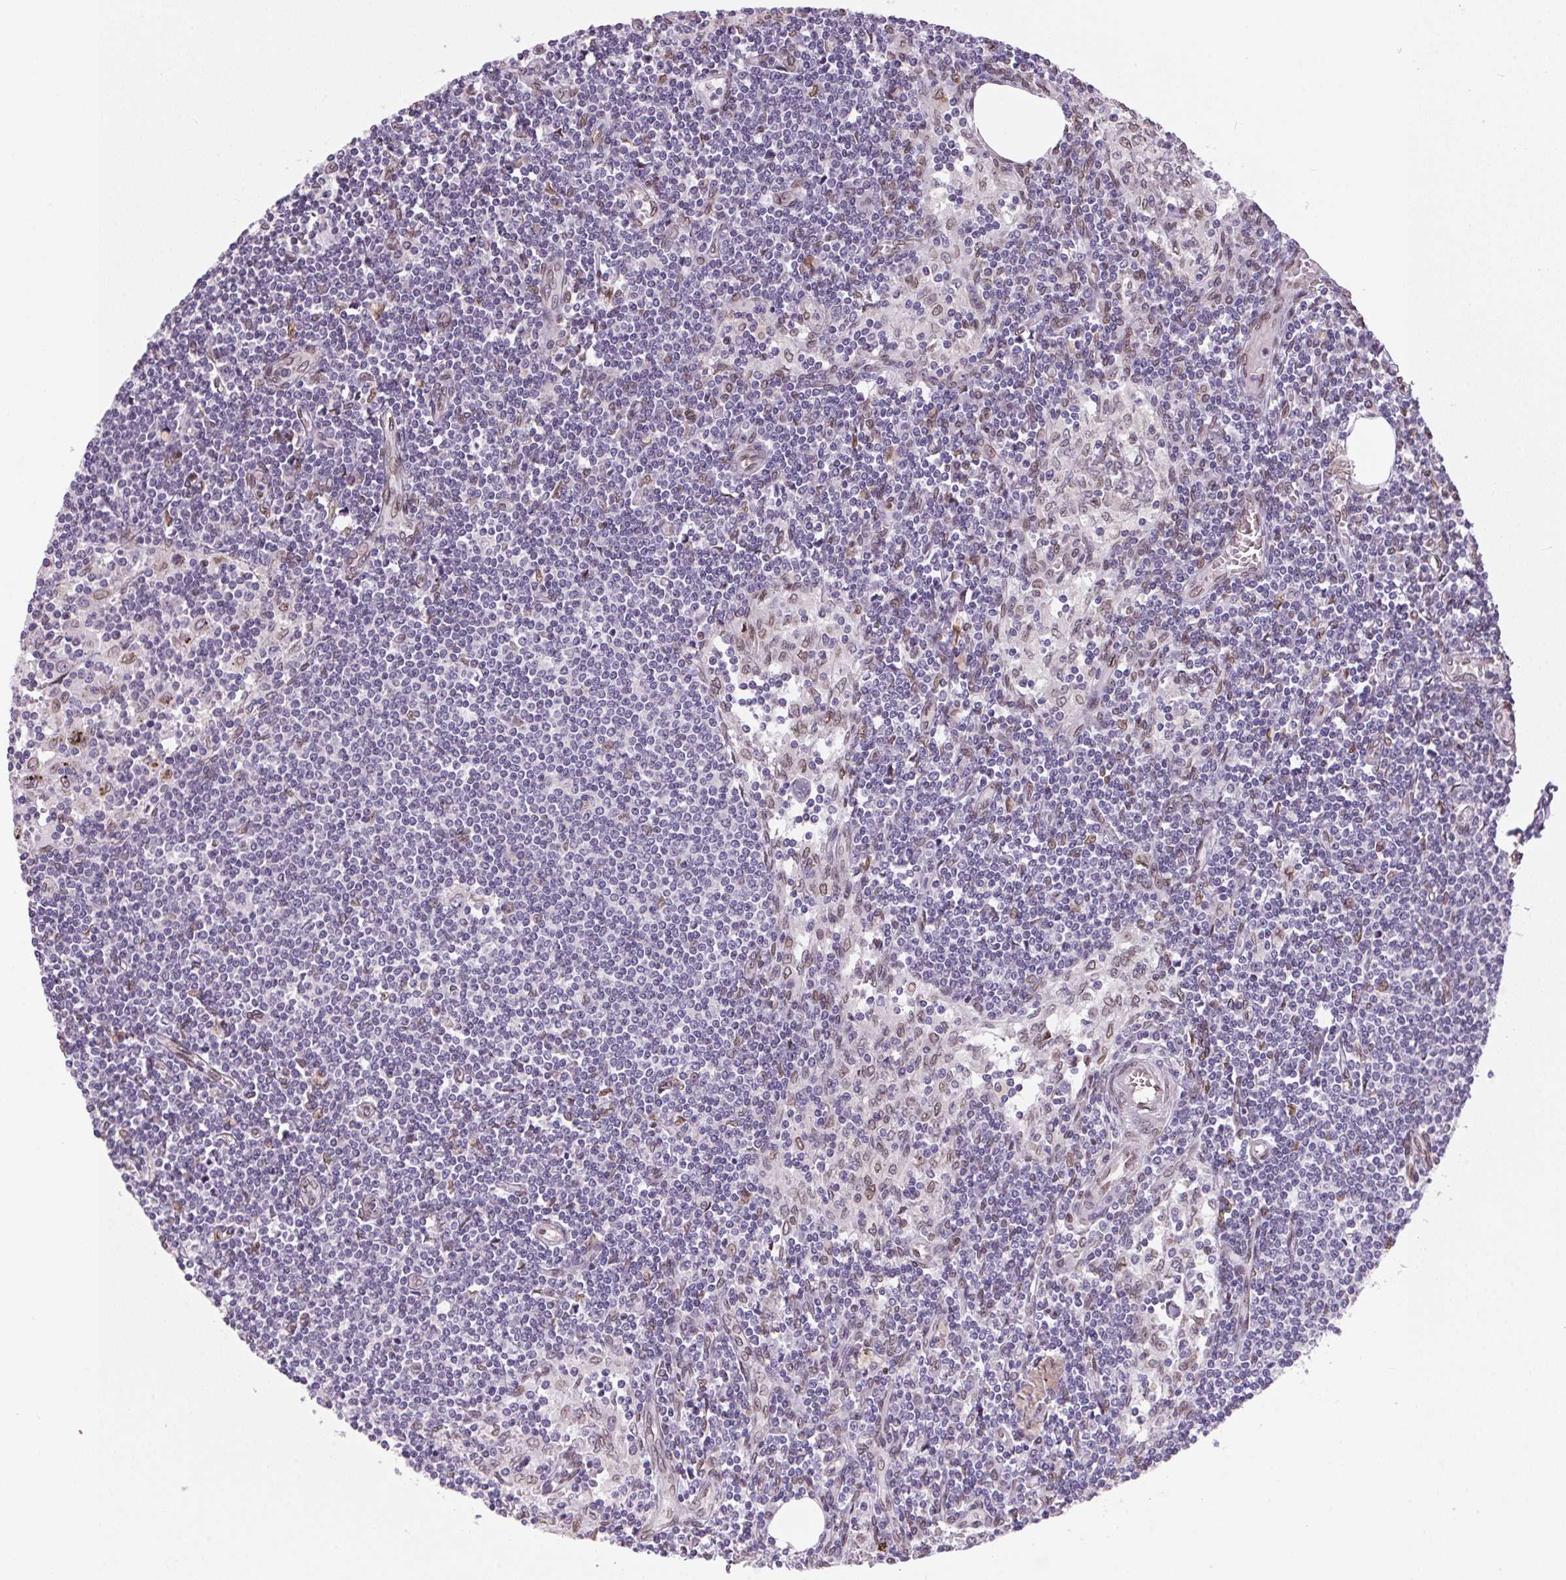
{"staining": {"intensity": "moderate", "quantity": "<25%", "location": "cytoplasmic/membranous,nuclear"}, "tissue": "lymph node", "cell_type": "Germinal center cells", "image_type": "normal", "snomed": [{"axis": "morphology", "description": "Normal tissue, NOS"}, {"axis": "topography", "description": "Lymph node"}], "caption": "Immunohistochemistry (IHC) image of unremarkable human lymph node stained for a protein (brown), which exhibits low levels of moderate cytoplasmic/membranous,nuclear positivity in approximately <25% of germinal center cells.", "gene": "TMEM175", "patient": {"sex": "female", "age": 69}}